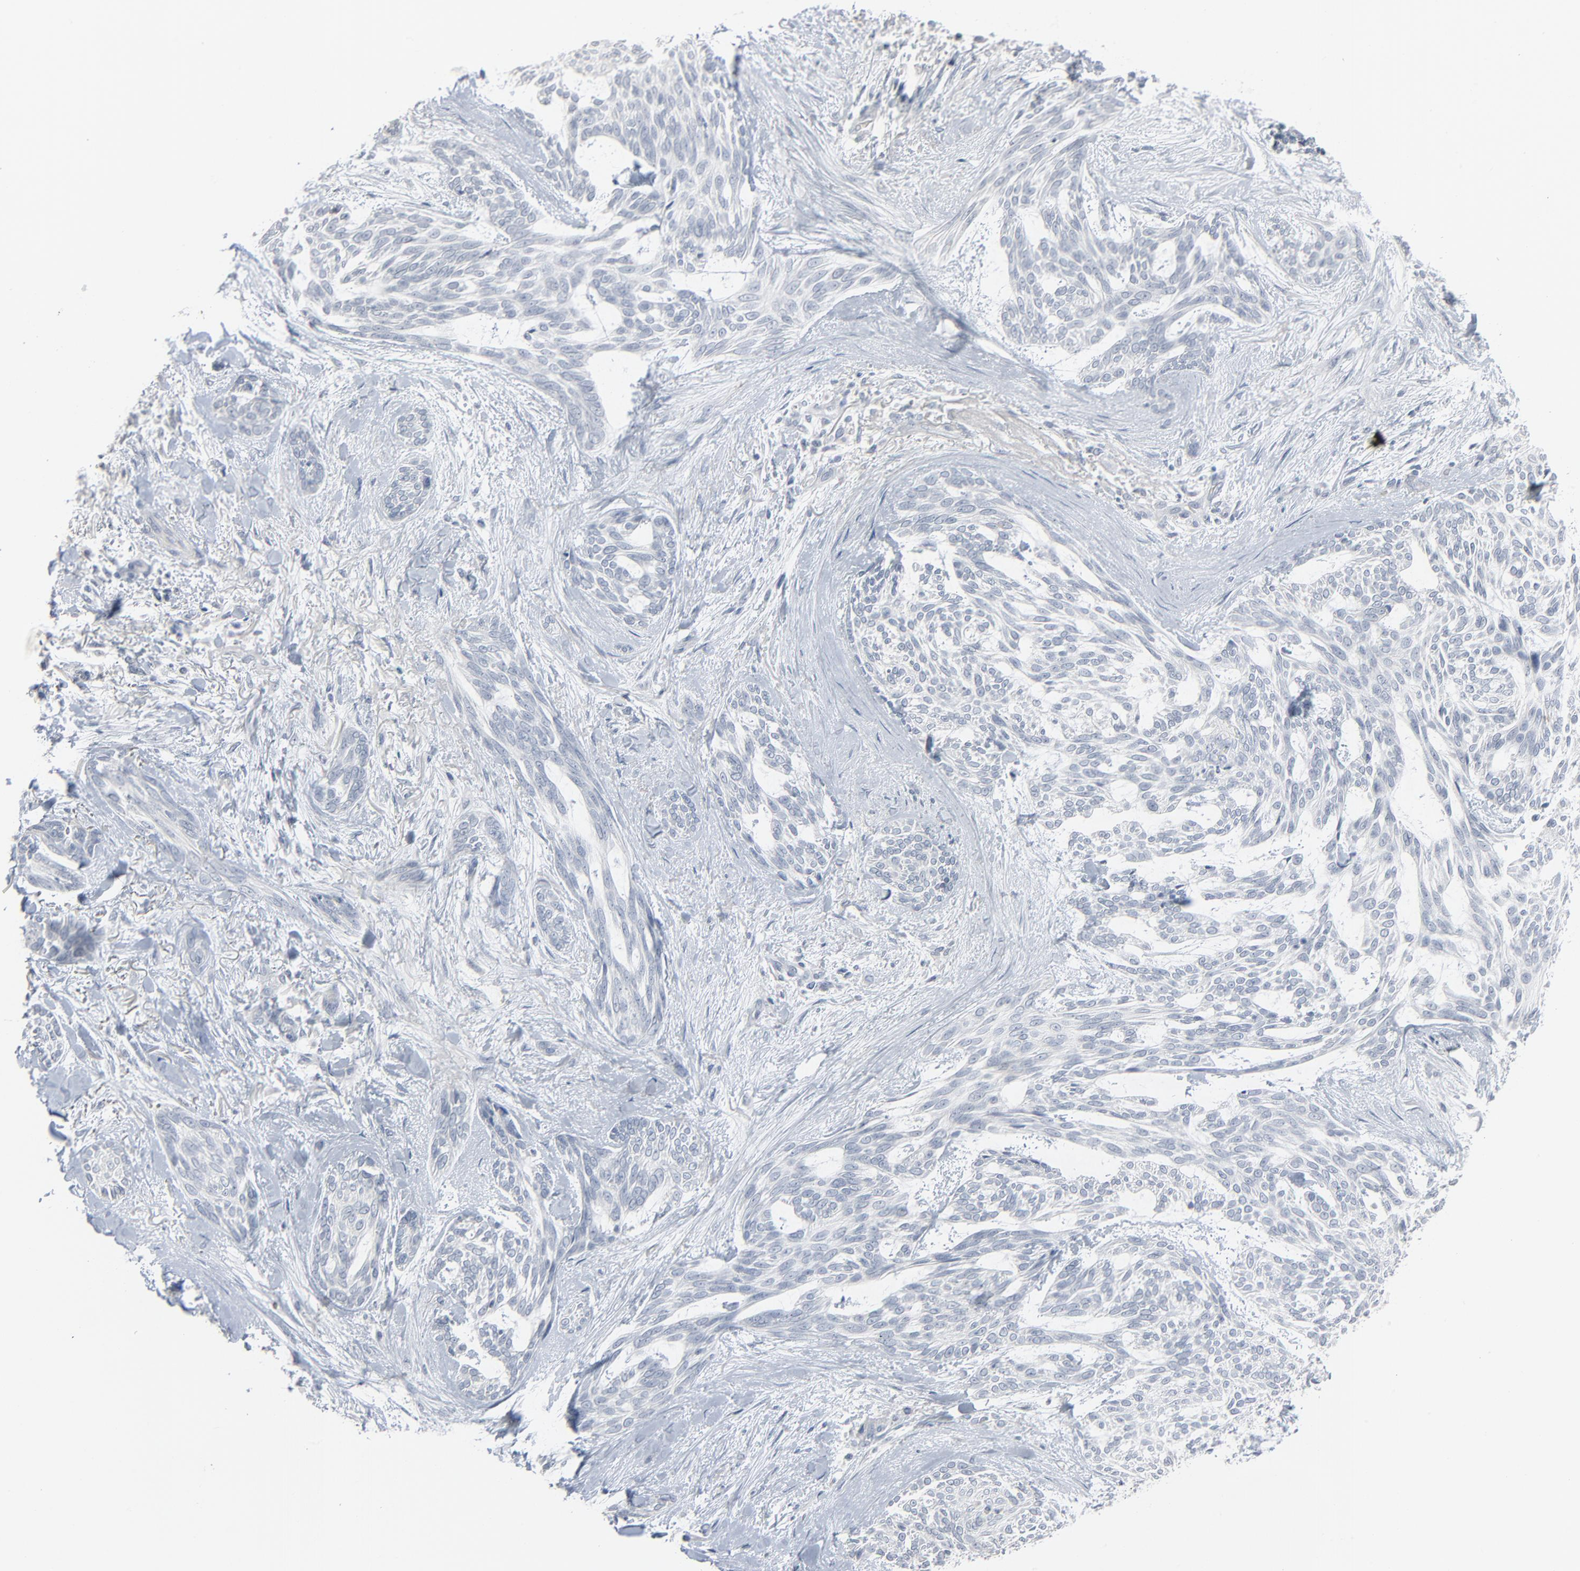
{"staining": {"intensity": "negative", "quantity": "none", "location": "none"}, "tissue": "skin cancer", "cell_type": "Tumor cells", "image_type": "cancer", "snomed": [{"axis": "morphology", "description": "Normal tissue, NOS"}, {"axis": "morphology", "description": "Basal cell carcinoma"}, {"axis": "topography", "description": "Skin"}], "caption": "Micrograph shows no protein staining in tumor cells of skin cancer tissue.", "gene": "SAGE1", "patient": {"sex": "female", "age": 71}}